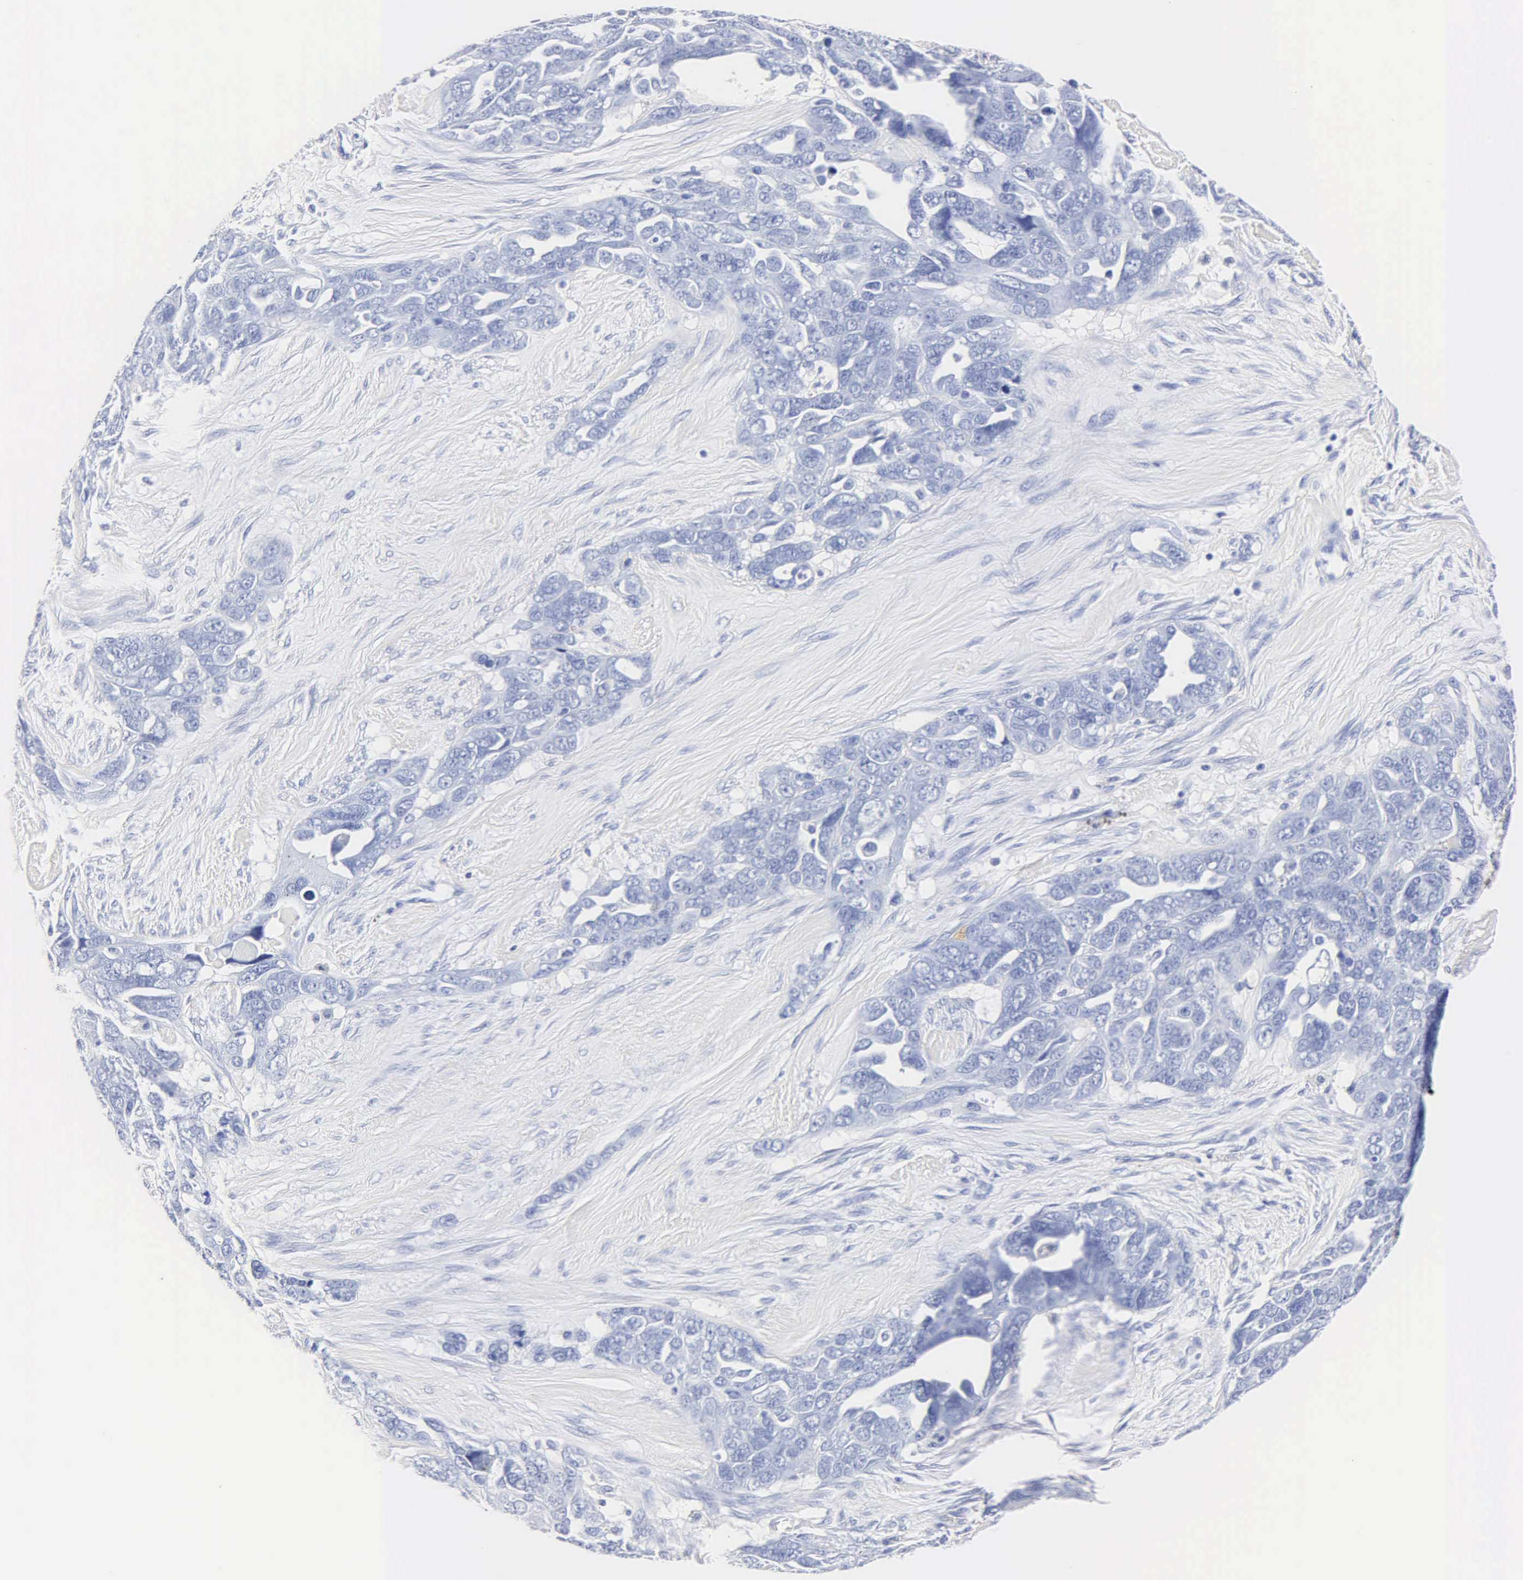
{"staining": {"intensity": "negative", "quantity": "none", "location": "none"}, "tissue": "ovarian cancer", "cell_type": "Tumor cells", "image_type": "cancer", "snomed": [{"axis": "morphology", "description": "Cystadenocarcinoma, serous, NOS"}, {"axis": "topography", "description": "Ovary"}], "caption": "High magnification brightfield microscopy of serous cystadenocarcinoma (ovarian) stained with DAB (brown) and counterstained with hematoxylin (blue): tumor cells show no significant staining.", "gene": "MB", "patient": {"sex": "female", "age": 63}}